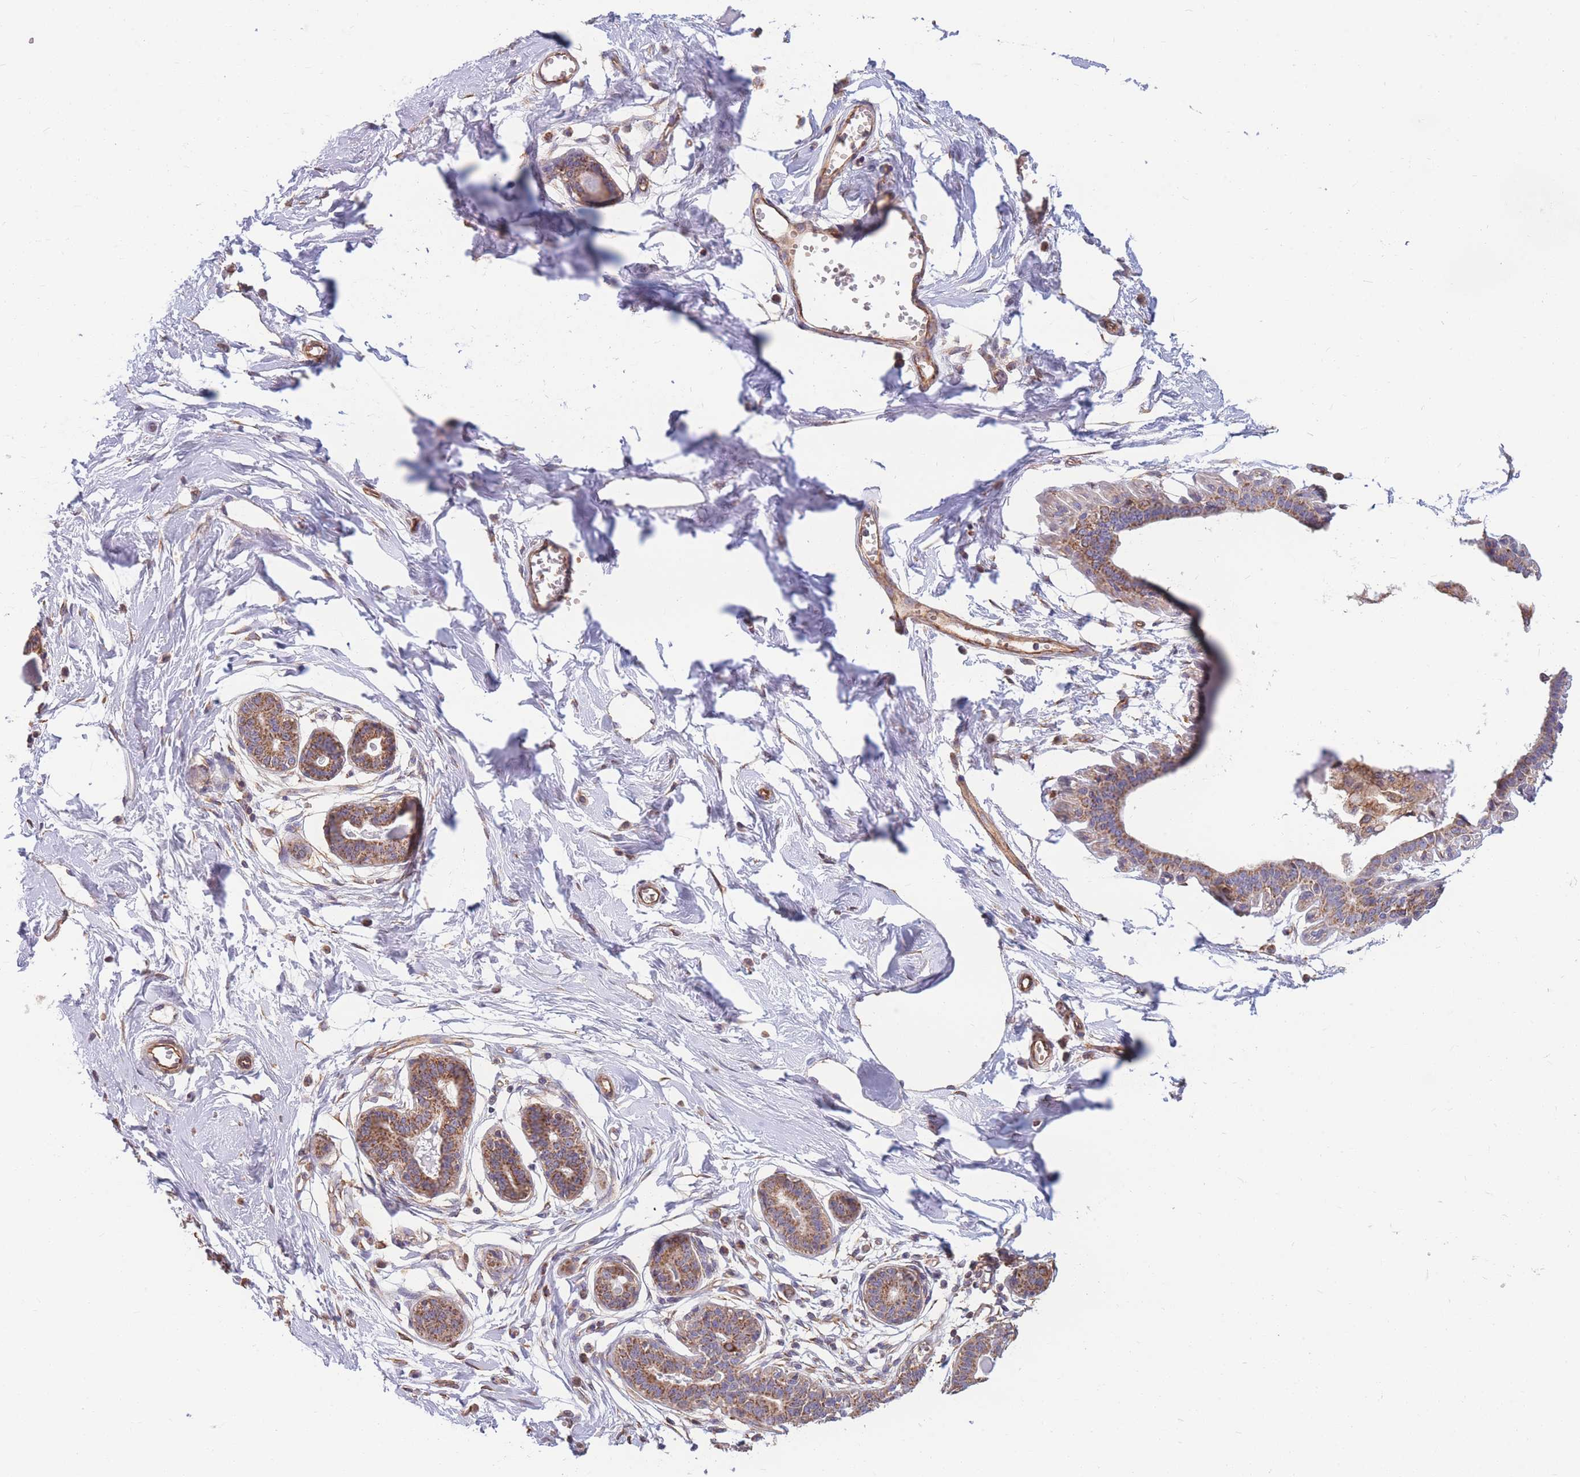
{"staining": {"intensity": "negative", "quantity": "none", "location": "none"}, "tissue": "breast", "cell_type": "Adipocytes", "image_type": "normal", "snomed": [{"axis": "morphology", "description": "Normal tissue, NOS"}, {"axis": "topography", "description": "Breast"}], "caption": "Immunohistochemistry histopathology image of normal breast stained for a protein (brown), which displays no staining in adipocytes. (IHC, brightfield microscopy, high magnification).", "gene": "MRPS9", "patient": {"sex": "female", "age": 45}}